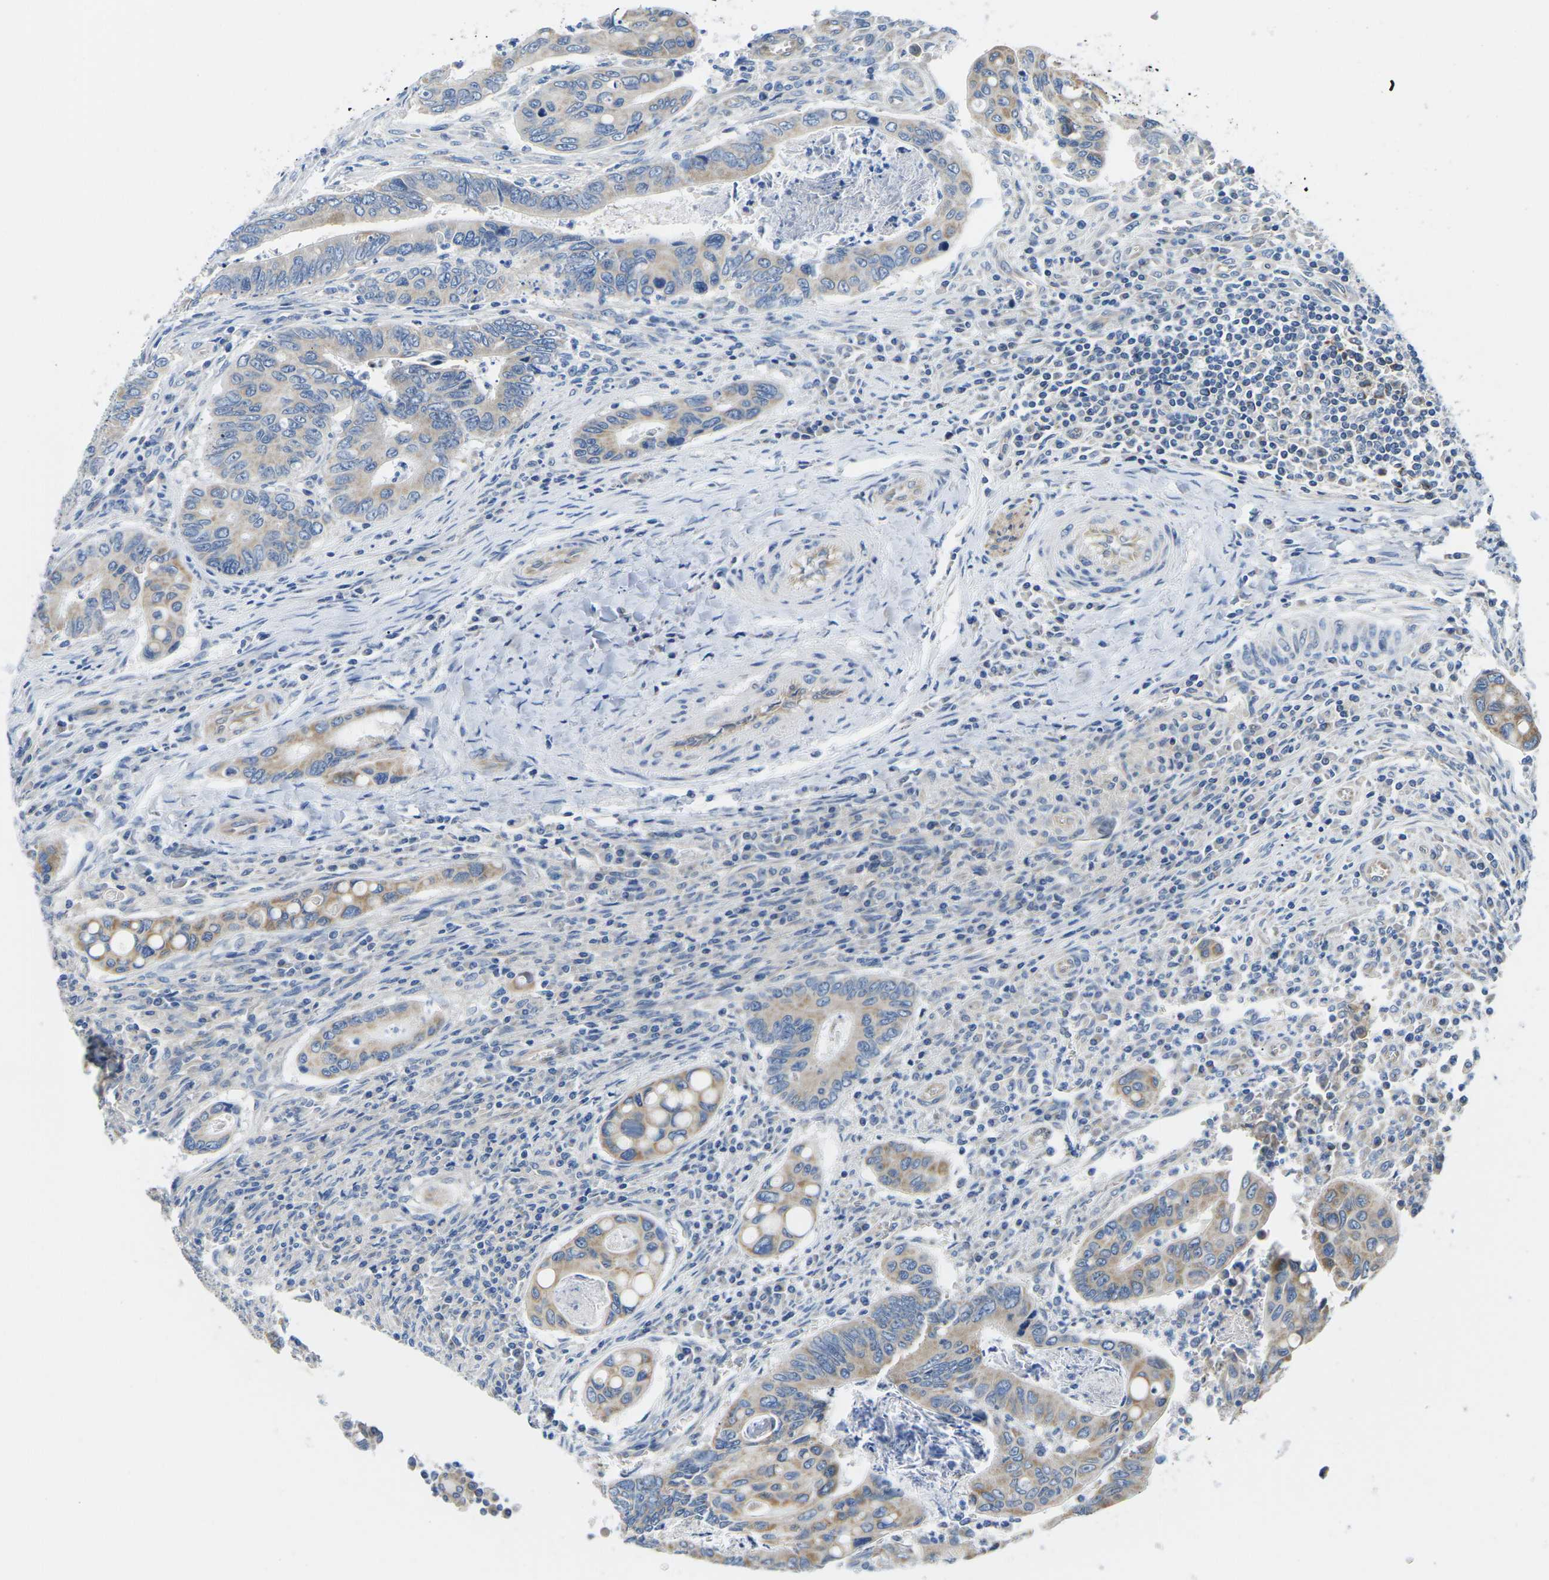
{"staining": {"intensity": "moderate", "quantity": ">75%", "location": "cytoplasmic/membranous"}, "tissue": "colorectal cancer", "cell_type": "Tumor cells", "image_type": "cancer", "snomed": [{"axis": "morphology", "description": "Inflammation, NOS"}, {"axis": "morphology", "description": "Adenocarcinoma, NOS"}, {"axis": "topography", "description": "Colon"}], "caption": "The photomicrograph demonstrates a brown stain indicating the presence of a protein in the cytoplasmic/membranous of tumor cells in colorectal adenocarcinoma.", "gene": "TMEFF2", "patient": {"sex": "male", "age": 72}}